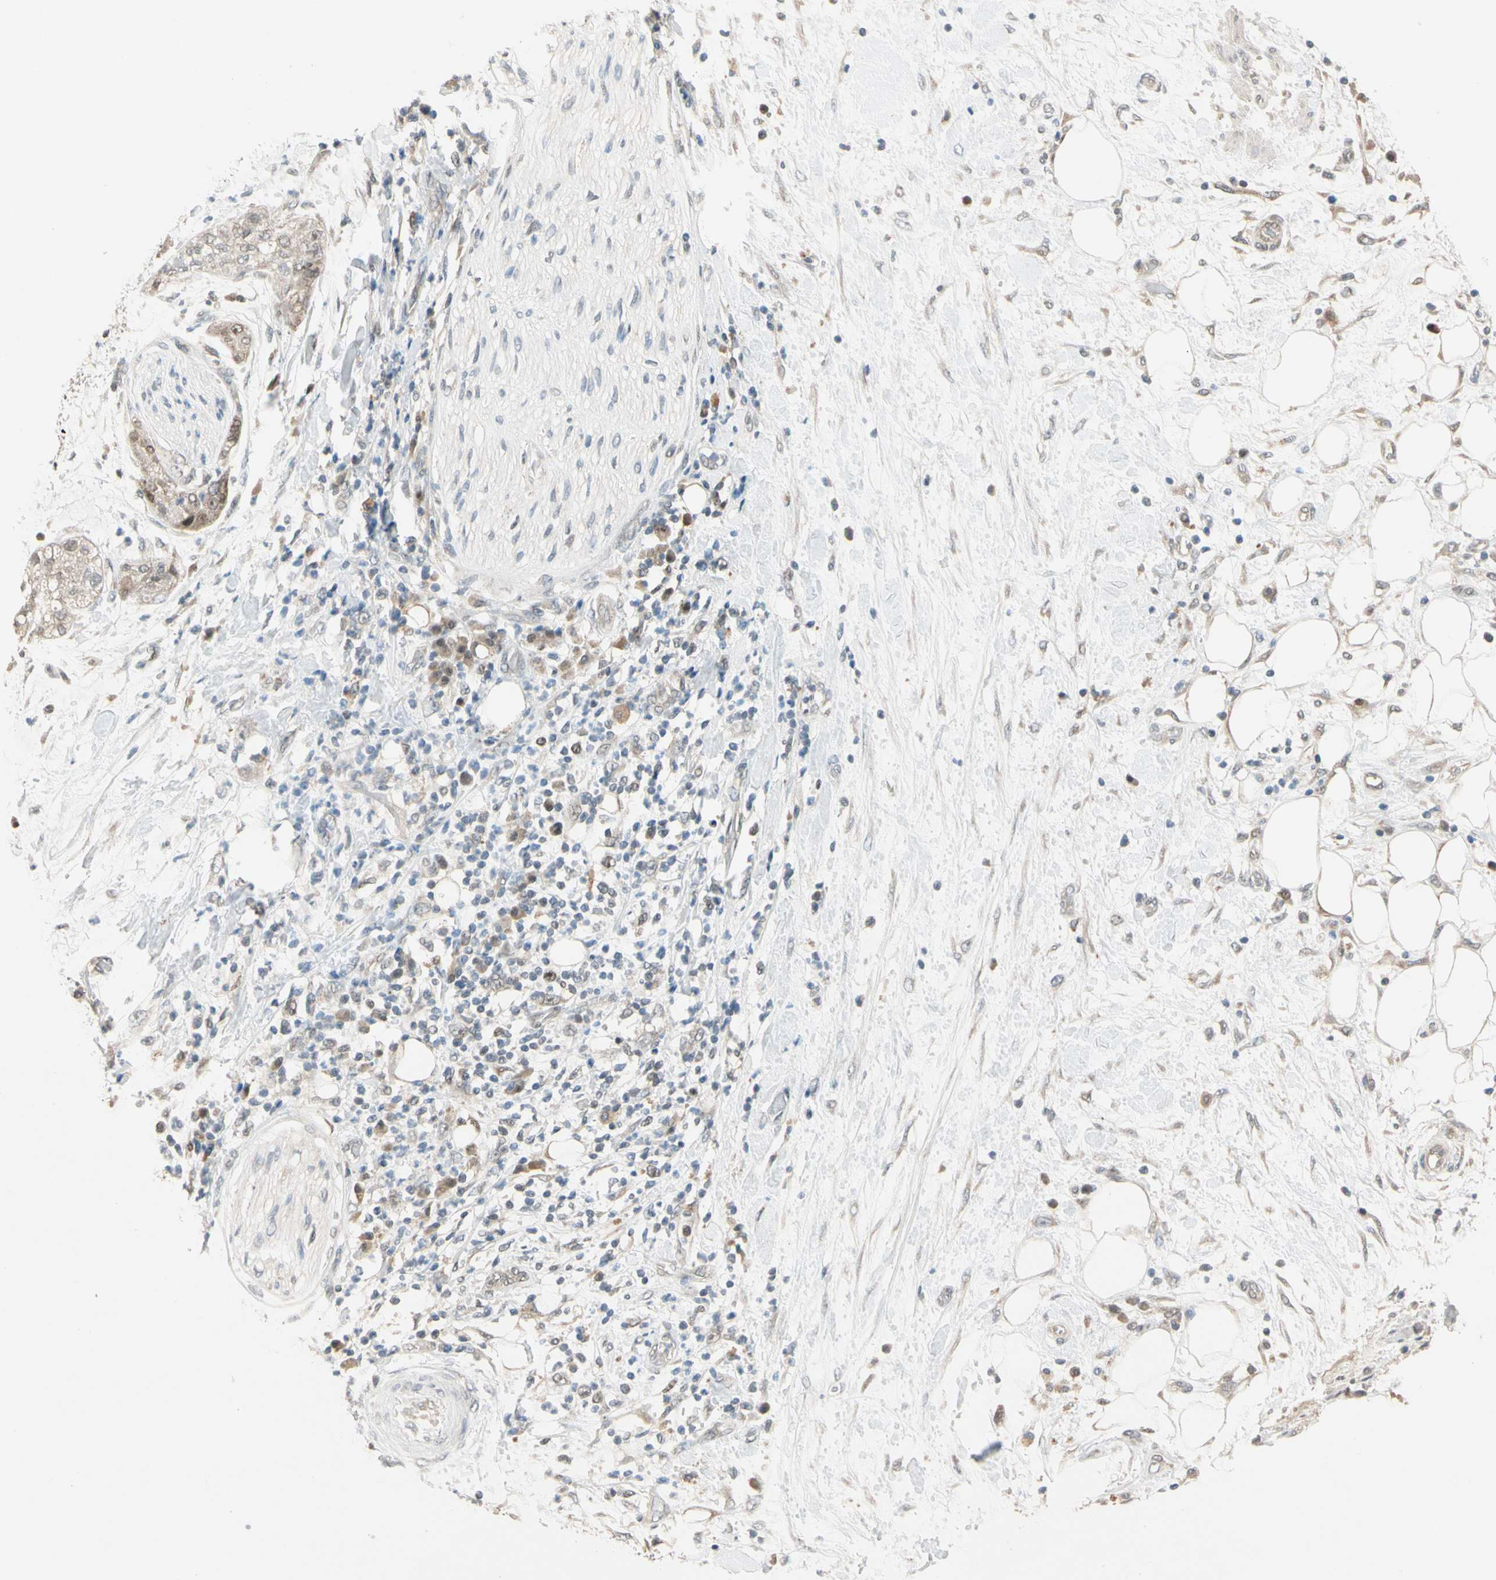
{"staining": {"intensity": "moderate", "quantity": ">75%", "location": "cytoplasmic/membranous,nuclear"}, "tissue": "pancreatic cancer", "cell_type": "Tumor cells", "image_type": "cancer", "snomed": [{"axis": "morphology", "description": "Adenocarcinoma, NOS"}, {"axis": "topography", "description": "Pancreas"}], "caption": "The image demonstrates staining of pancreatic cancer (adenocarcinoma), revealing moderate cytoplasmic/membranous and nuclear protein positivity (brown color) within tumor cells. The protein is shown in brown color, while the nuclei are stained blue.", "gene": "RIOX2", "patient": {"sex": "female", "age": 78}}